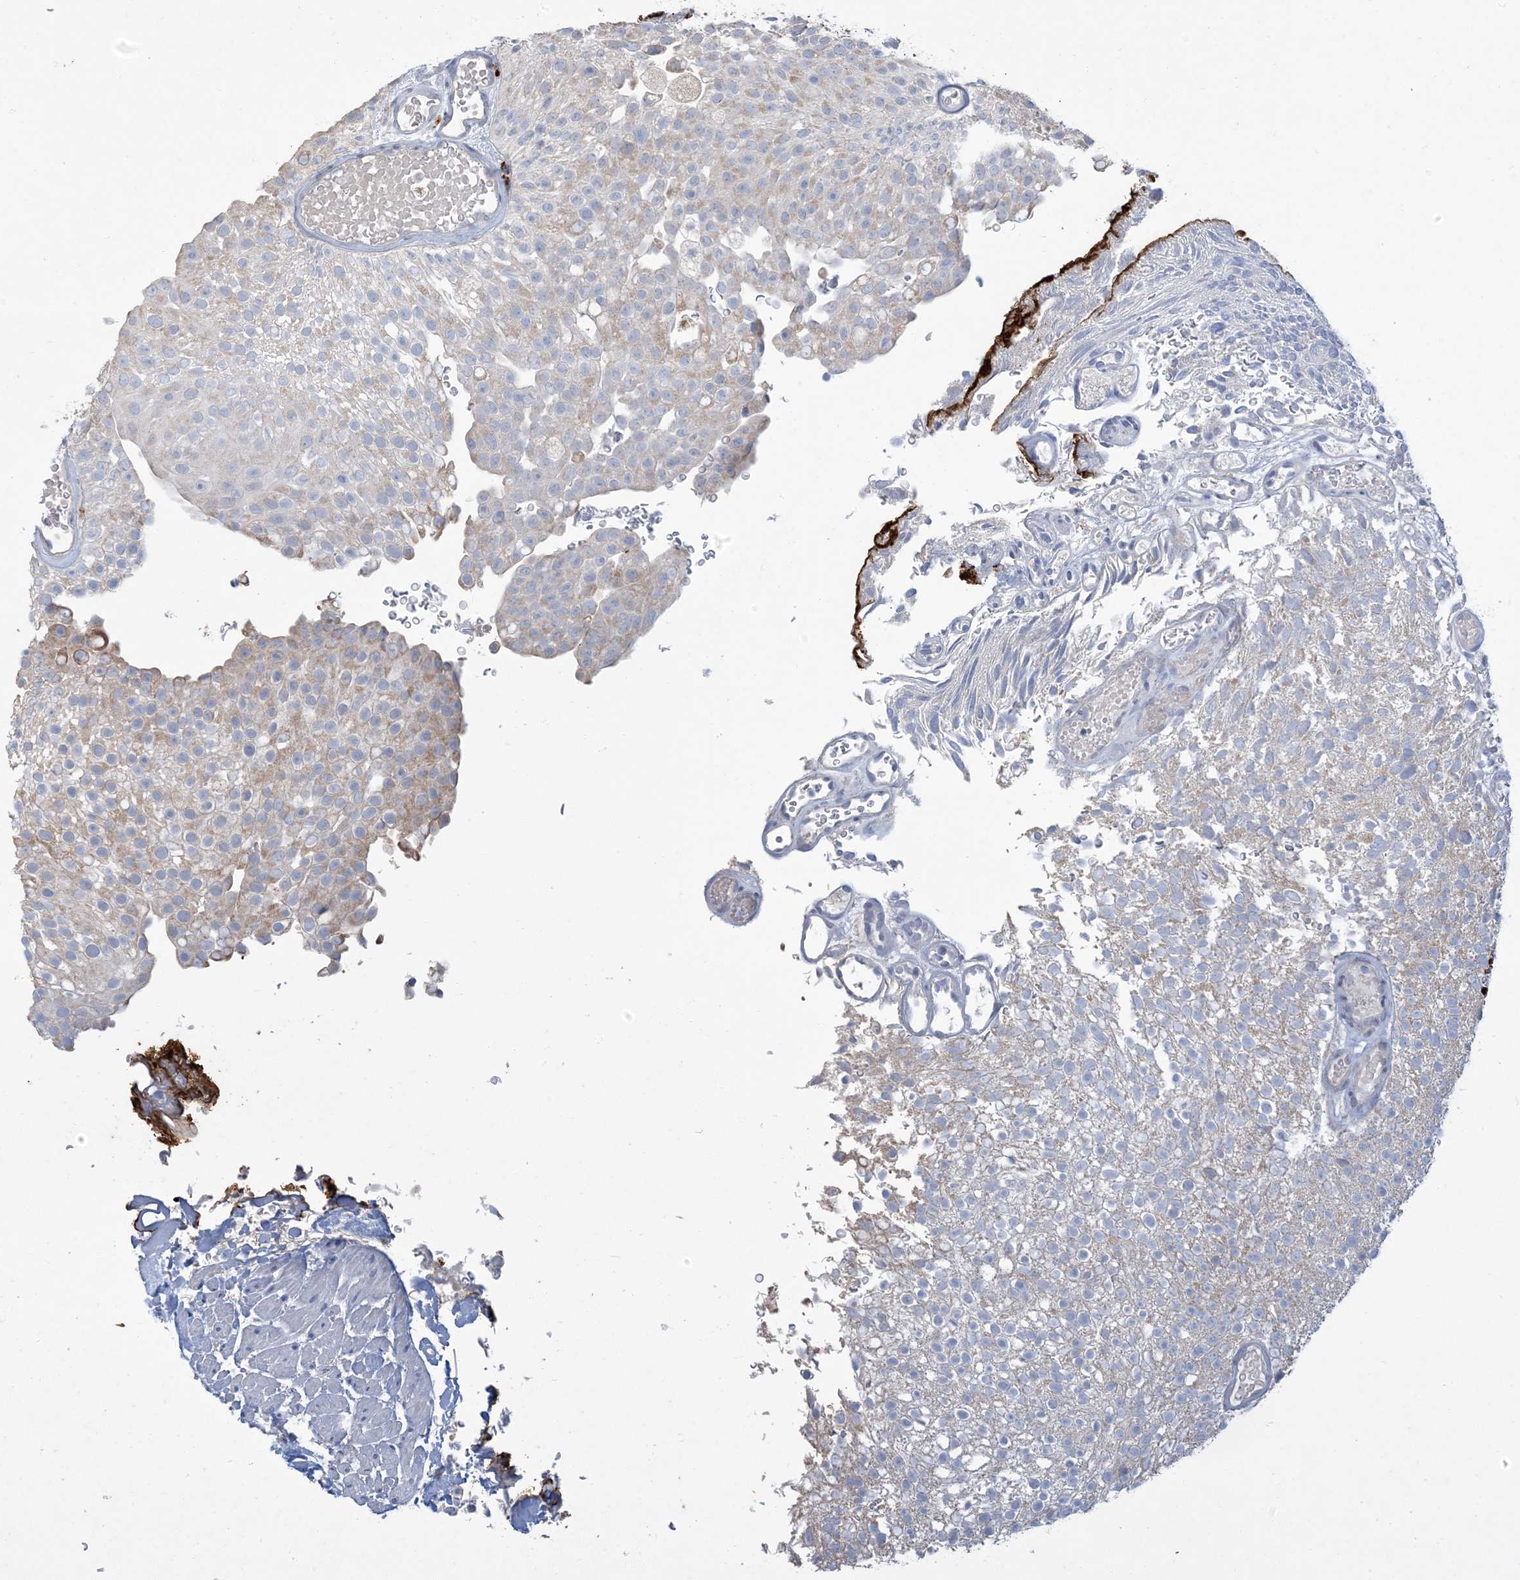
{"staining": {"intensity": "weak", "quantity": "<25%", "location": "cytoplasmic/membranous"}, "tissue": "urothelial cancer", "cell_type": "Tumor cells", "image_type": "cancer", "snomed": [{"axis": "morphology", "description": "Urothelial carcinoma, Low grade"}, {"axis": "topography", "description": "Urinary bladder"}], "caption": "DAB immunohistochemical staining of human urothelial cancer shows no significant positivity in tumor cells. (IHC, brightfield microscopy, high magnification).", "gene": "LTN1", "patient": {"sex": "male", "age": 78}}